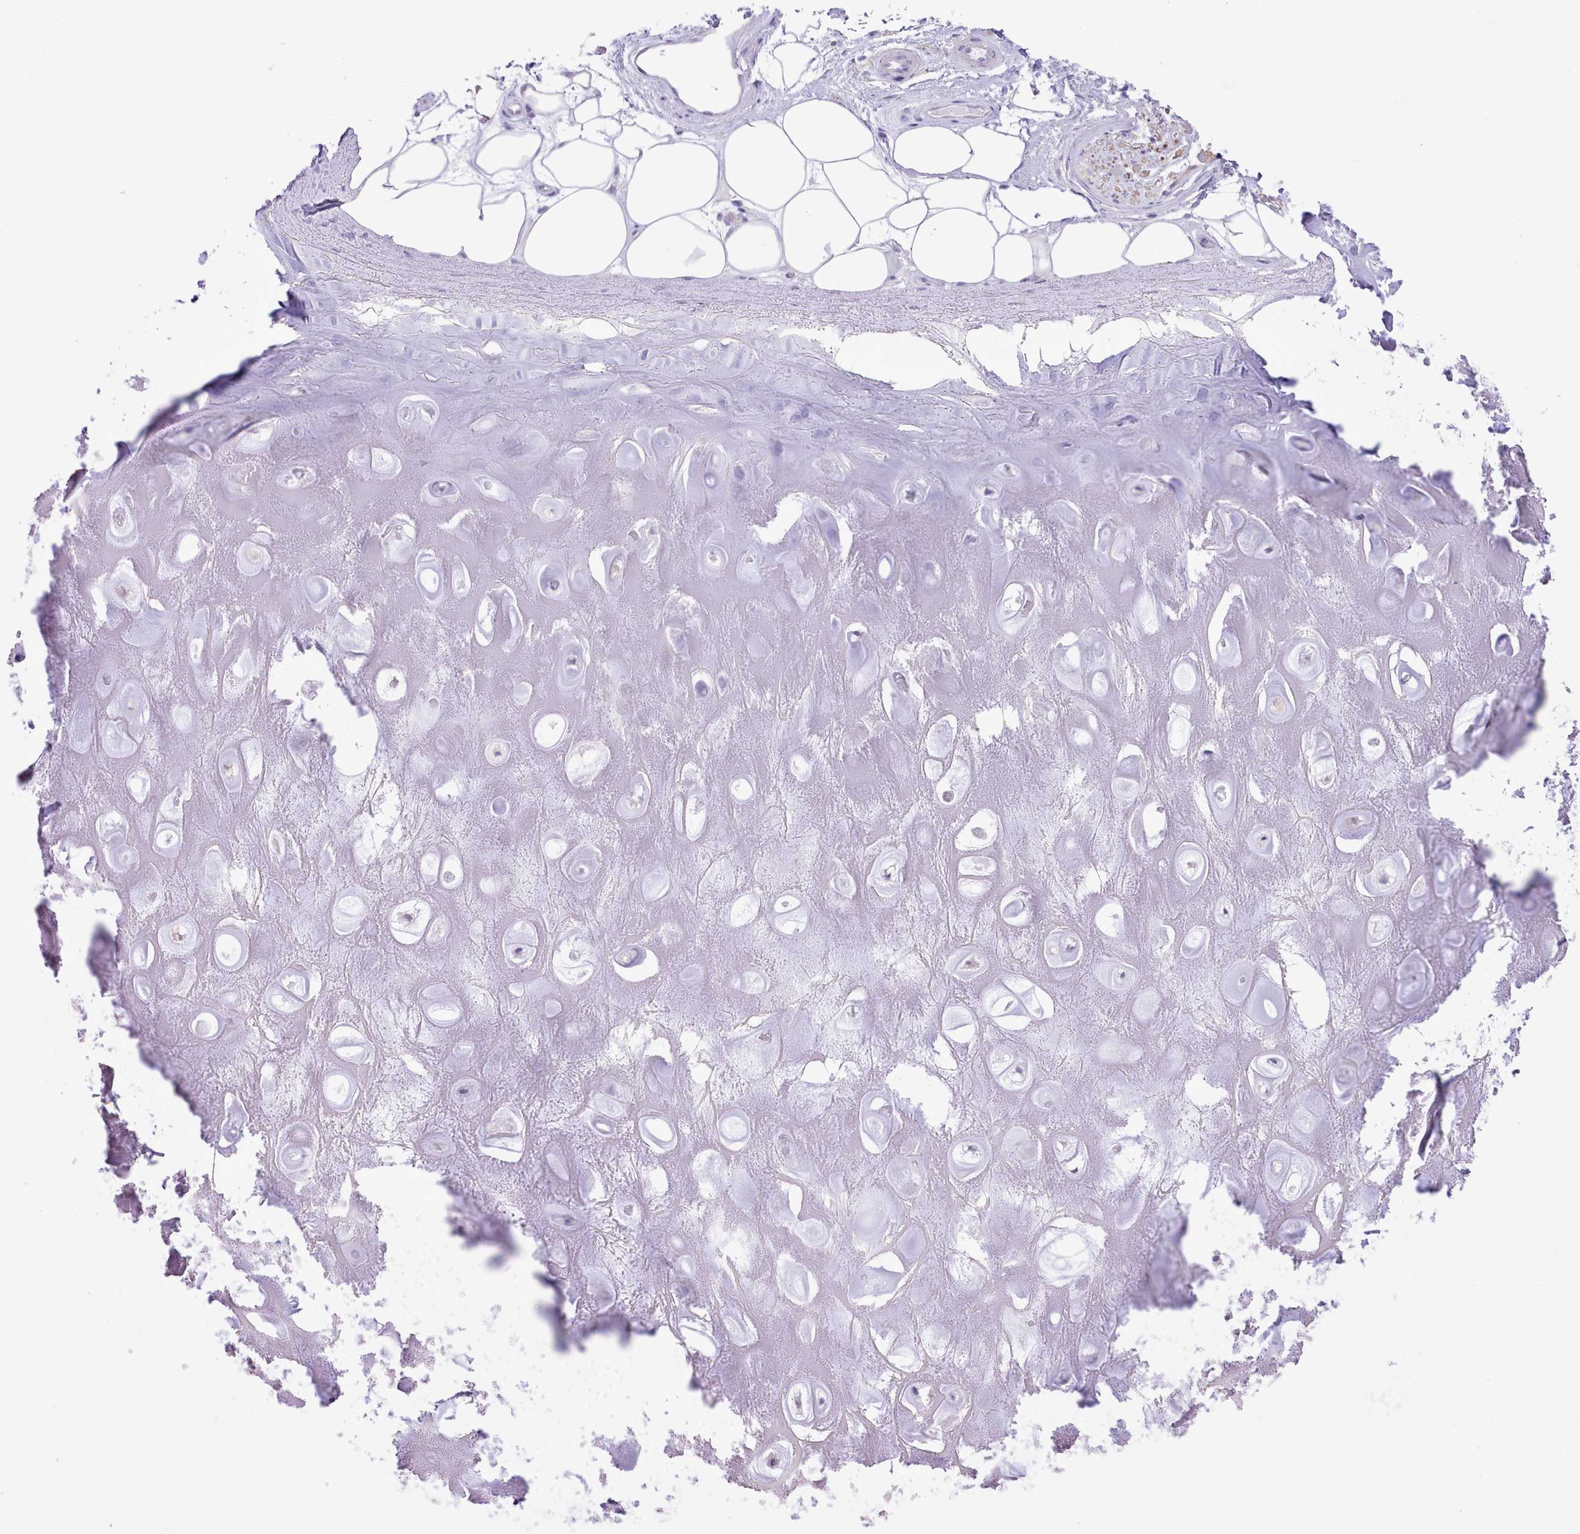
{"staining": {"intensity": "negative", "quantity": "none", "location": "none"}, "tissue": "adipose tissue", "cell_type": "Adipocytes", "image_type": "normal", "snomed": [{"axis": "morphology", "description": "Normal tissue, NOS"}, {"axis": "topography", "description": "Cartilage tissue"}], "caption": "Immunohistochemistry (IHC) micrograph of unremarkable human adipose tissue stained for a protein (brown), which exhibits no expression in adipocytes. (IHC, brightfield microscopy, high magnification).", "gene": "MDFI", "patient": {"sex": "male", "age": 81}}